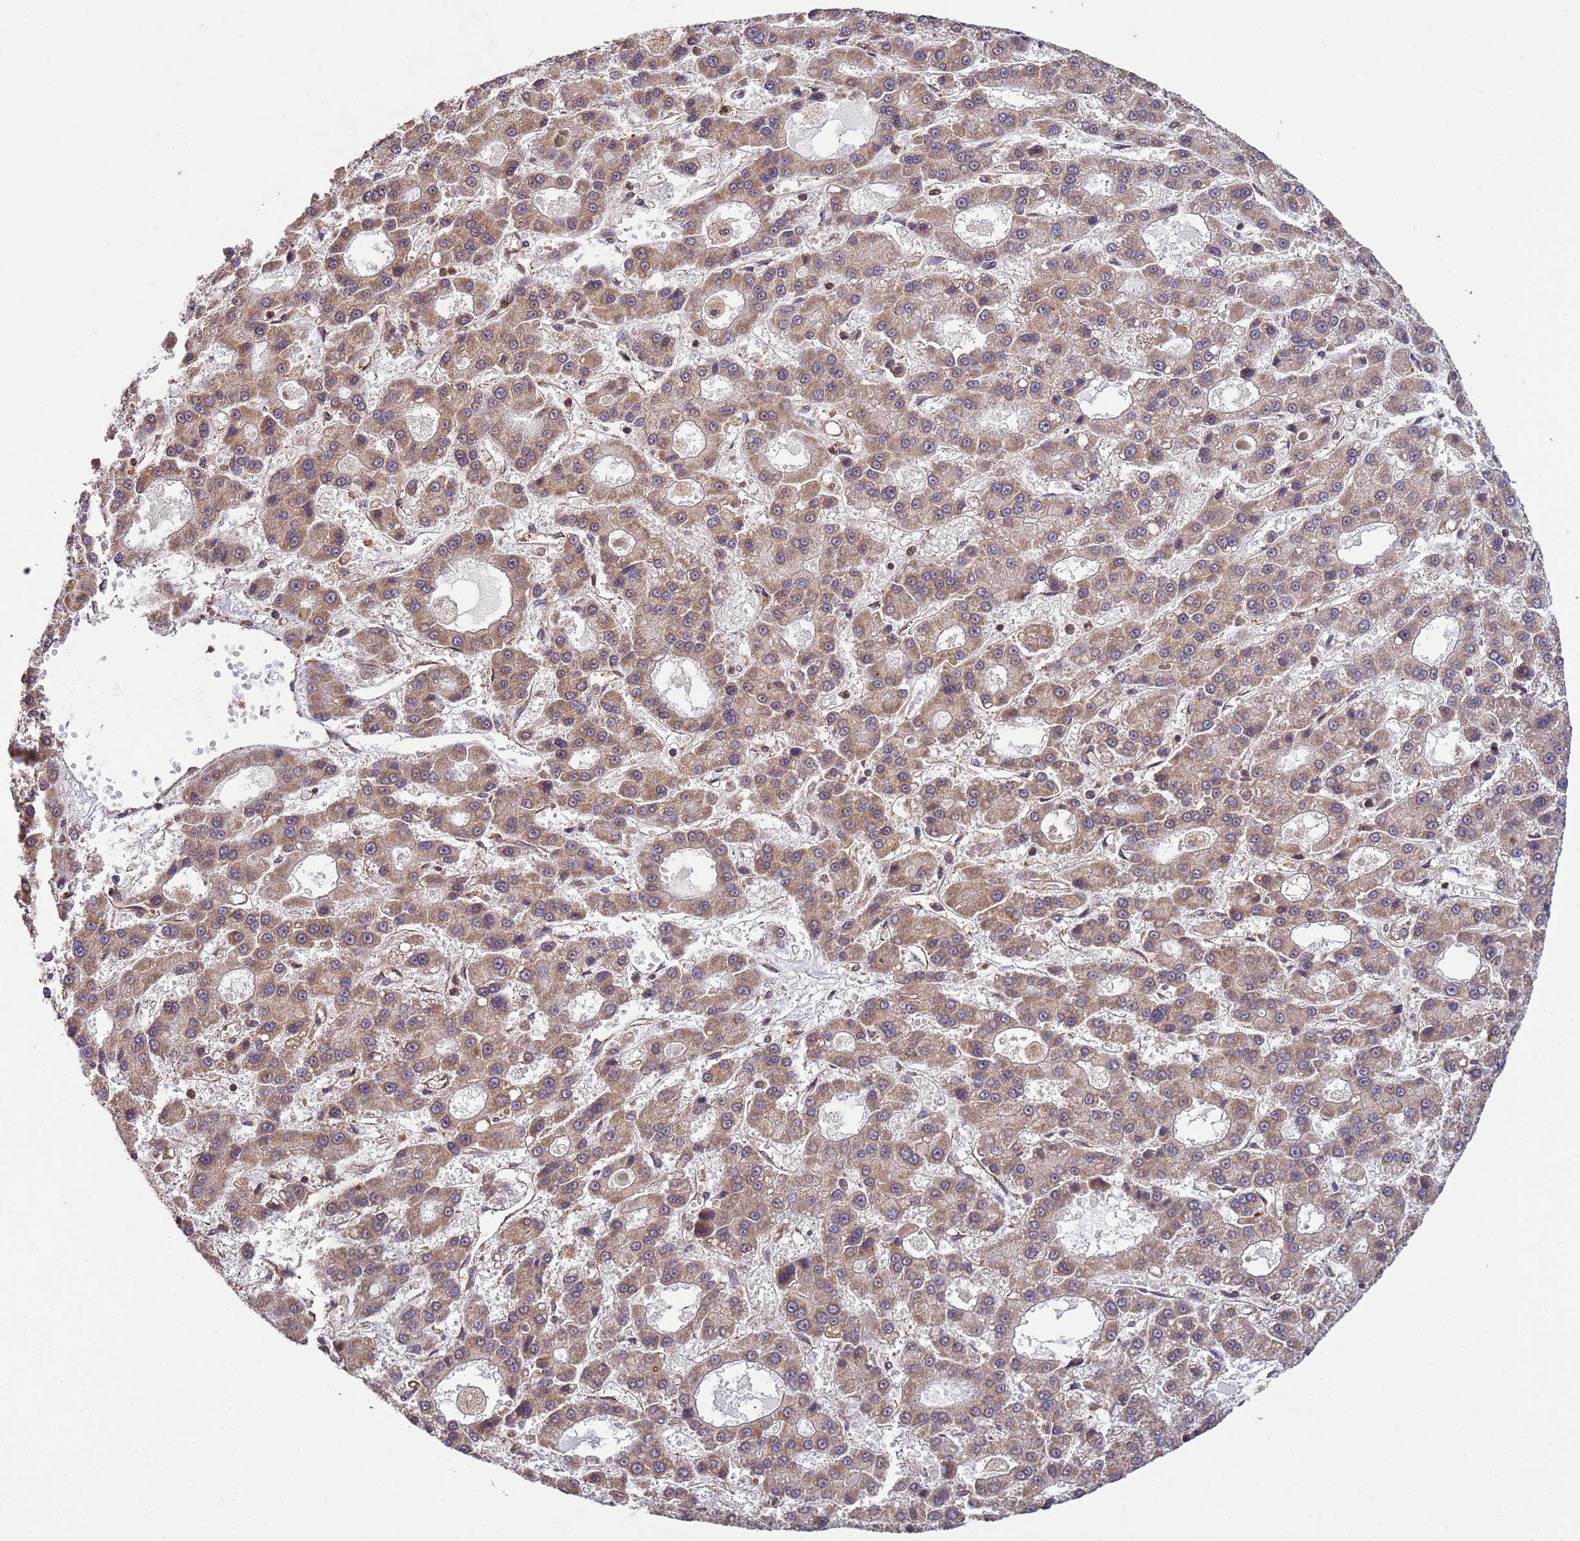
{"staining": {"intensity": "moderate", "quantity": ">75%", "location": "cytoplasmic/membranous"}, "tissue": "liver cancer", "cell_type": "Tumor cells", "image_type": "cancer", "snomed": [{"axis": "morphology", "description": "Carcinoma, Hepatocellular, NOS"}, {"axis": "topography", "description": "Liver"}], "caption": "Protein positivity by immunohistochemistry (IHC) shows moderate cytoplasmic/membranous expression in about >75% of tumor cells in hepatocellular carcinoma (liver).", "gene": "P2RX7", "patient": {"sex": "male", "age": 70}}